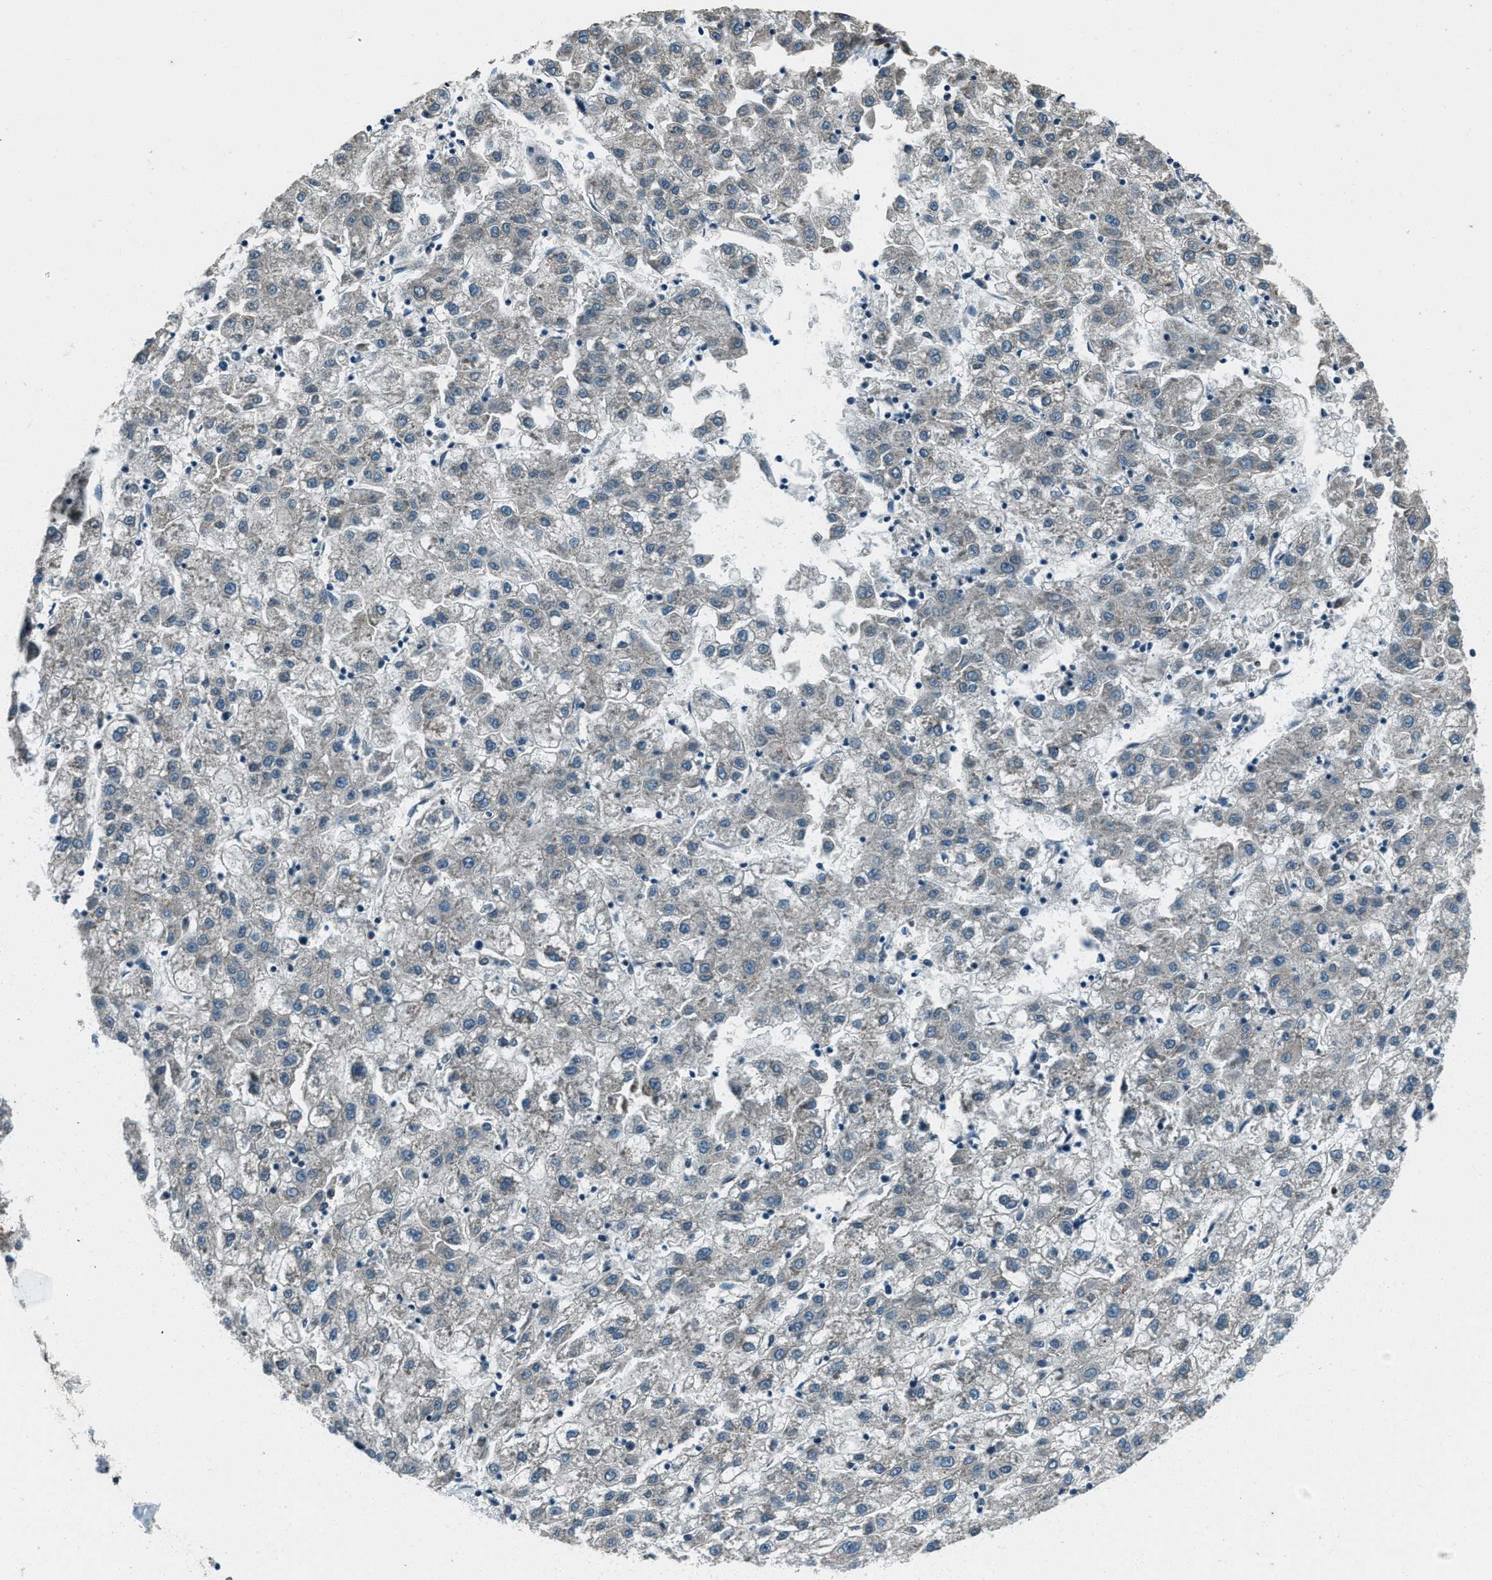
{"staining": {"intensity": "negative", "quantity": "none", "location": "none"}, "tissue": "liver cancer", "cell_type": "Tumor cells", "image_type": "cancer", "snomed": [{"axis": "morphology", "description": "Carcinoma, Hepatocellular, NOS"}, {"axis": "topography", "description": "Liver"}], "caption": "A high-resolution micrograph shows immunohistochemistry staining of liver hepatocellular carcinoma, which reveals no significant staining in tumor cells. The staining is performed using DAB (3,3'-diaminobenzidine) brown chromogen with nuclei counter-stained in using hematoxylin.", "gene": "SVIL", "patient": {"sex": "male", "age": 72}}